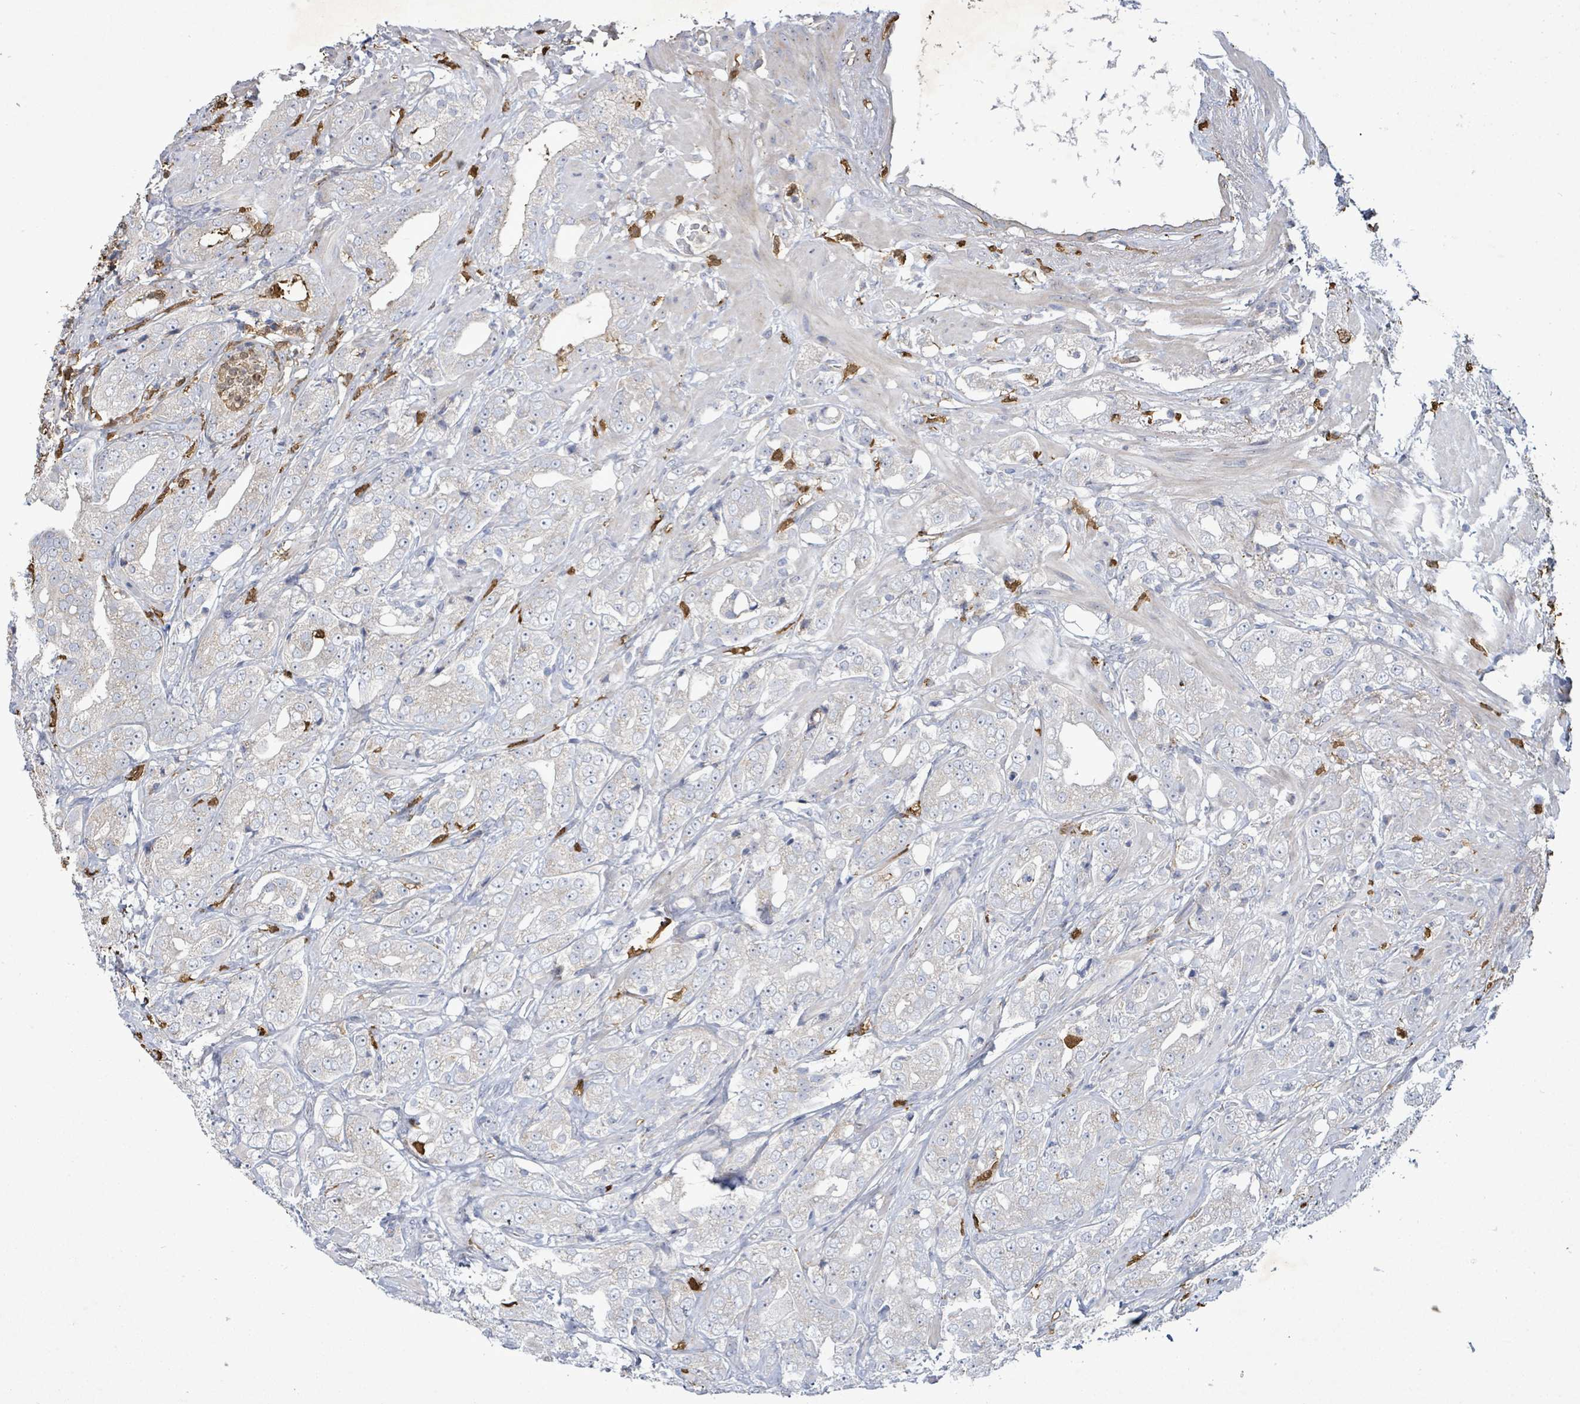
{"staining": {"intensity": "negative", "quantity": "none", "location": "none"}, "tissue": "prostate cancer", "cell_type": "Tumor cells", "image_type": "cancer", "snomed": [{"axis": "morphology", "description": "Adenocarcinoma, Low grade"}, {"axis": "topography", "description": "Prostate"}], "caption": "This is an IHC micrograph of prostate cancer (adenocarcinoma (low-grade)). There is no positivity in tumor cells.", "gene": "FAM210A", "patient": {"sex": "male", "age": 67}}